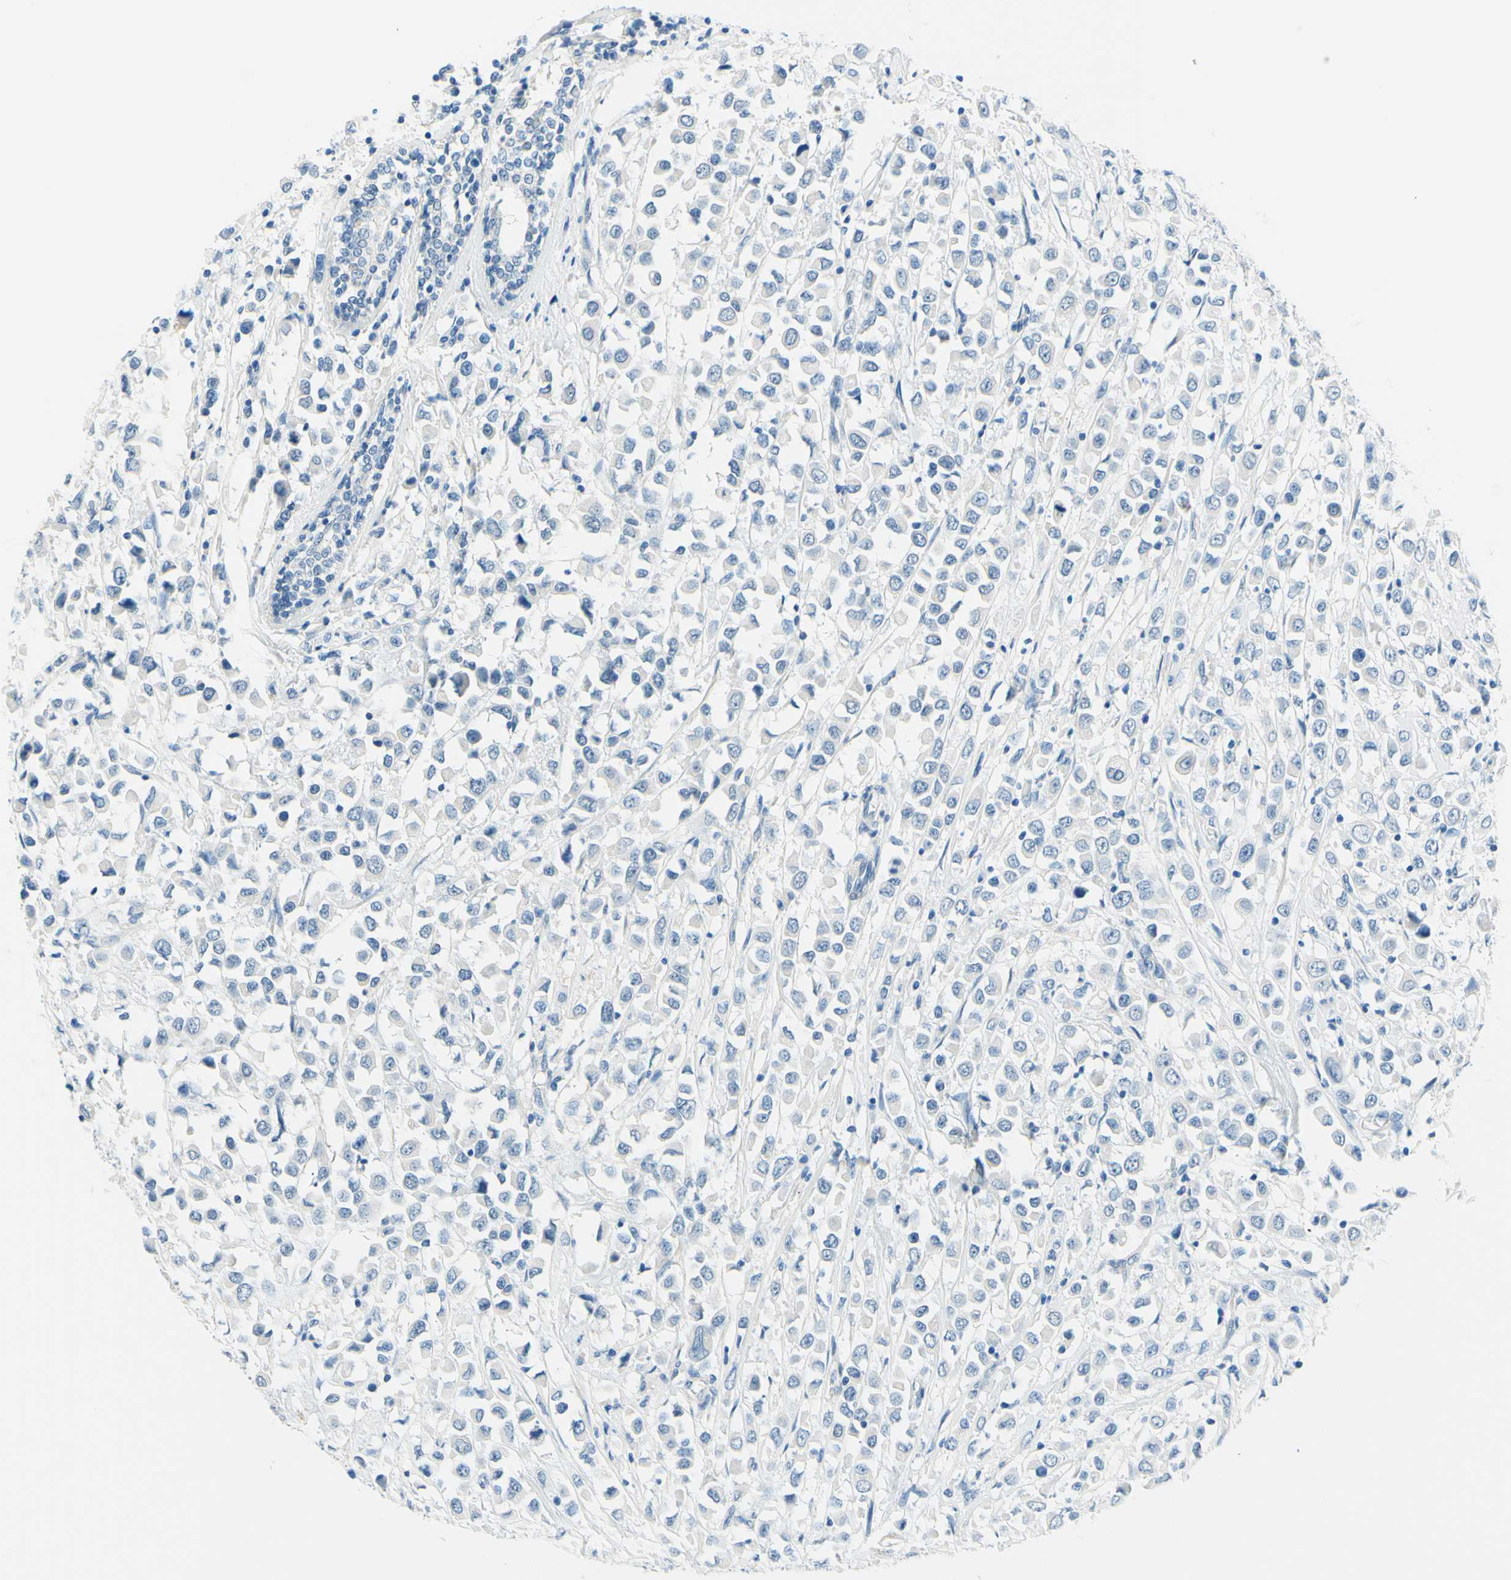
{"staining": {"intensity": "negative", "quantity": "none", "location": "none"}, "tissue": "breast cancer", "cell_type": "Tumor cells", "image_type": "cancer", "snomed": [{"axis": "morphology", "description": "Duct carcinoma"}, {"axis": "topography", "description": "Breast"}], "caption": "There is no significant staining in tumor cells of breast infiltrating ductal carcinoma.", "gene": "PASD1", "patient": {"sex": "female", "age": 61}}